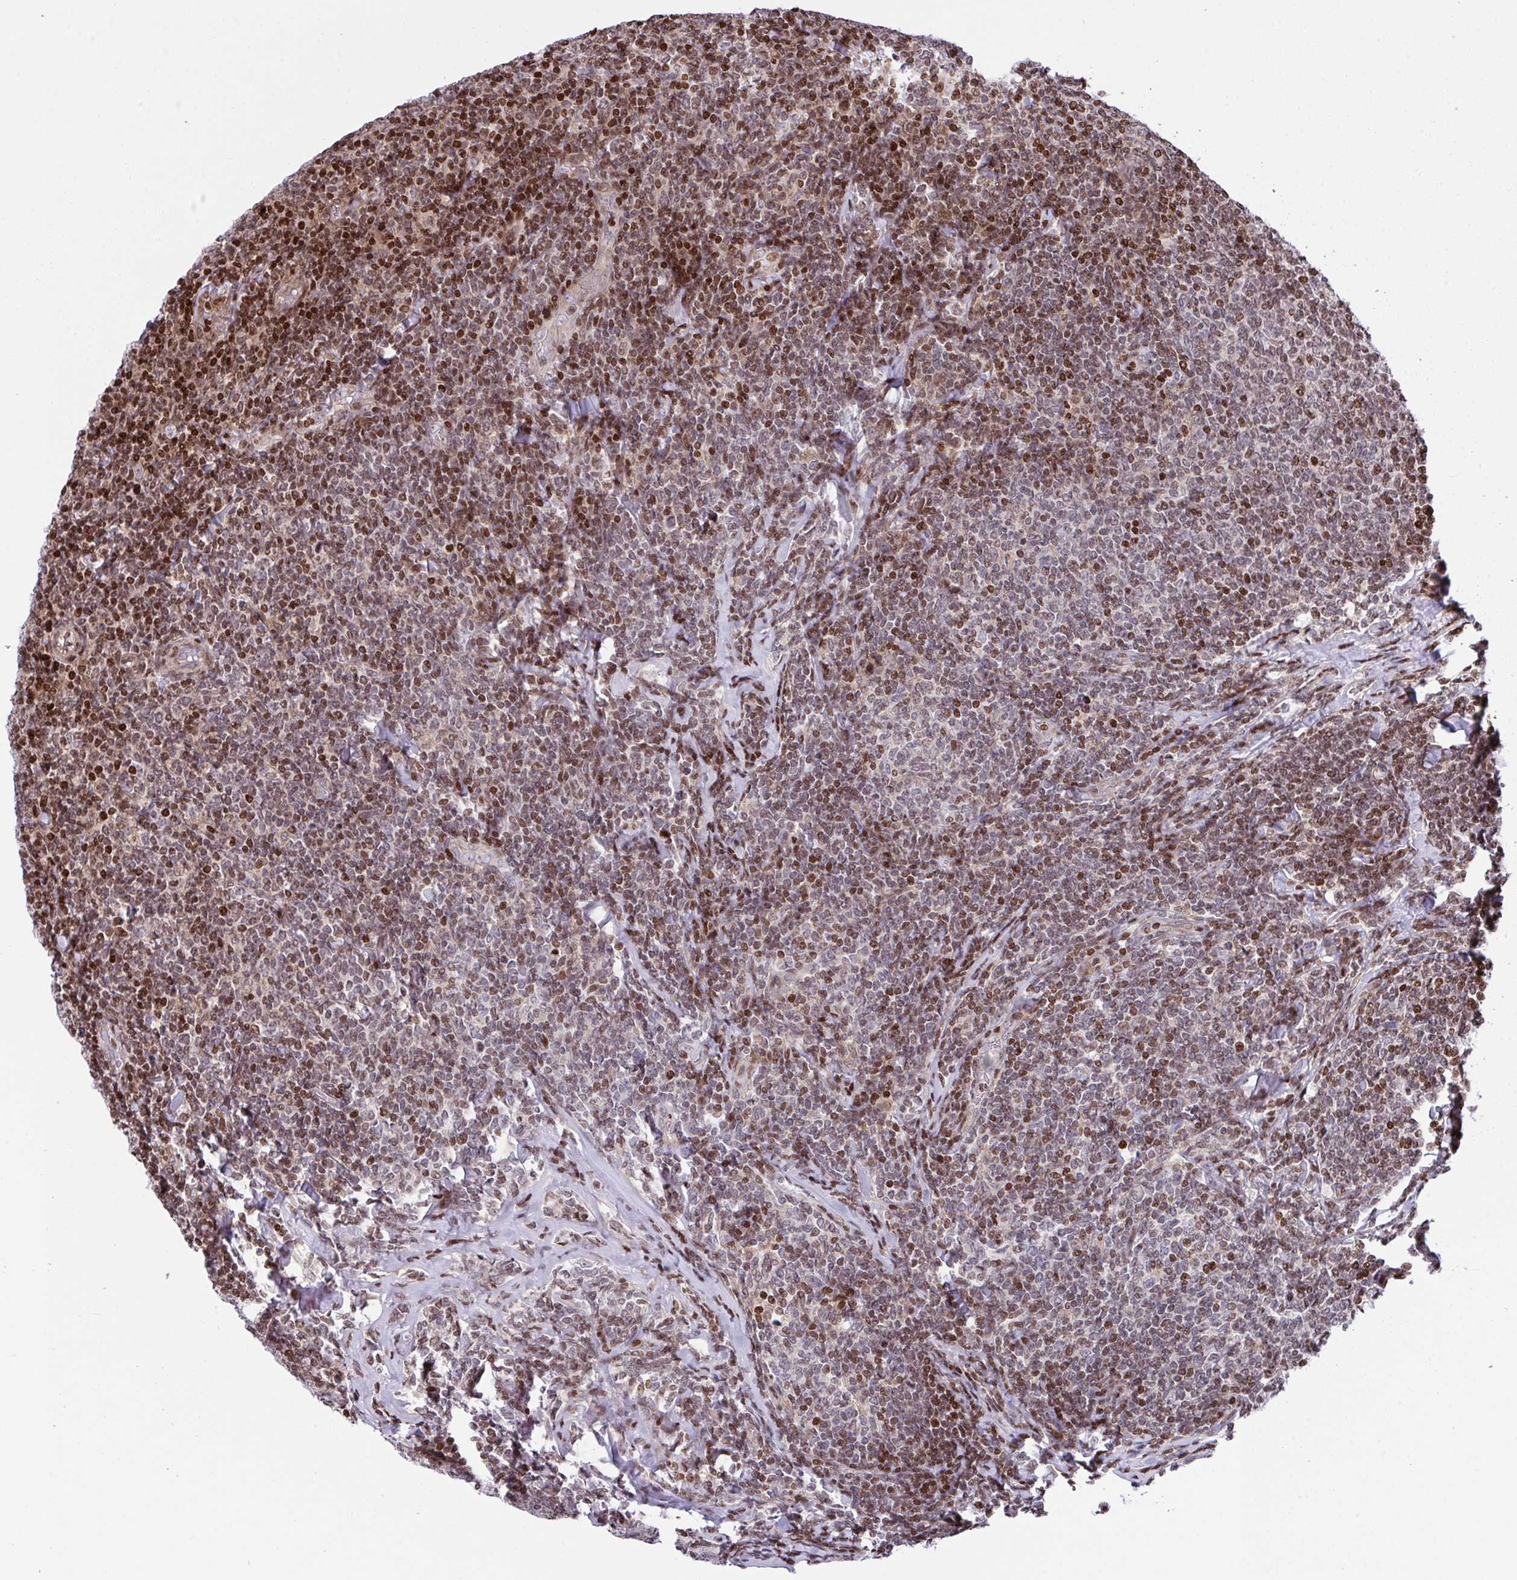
{"staining": {"intensity": "moderate", "quantity": ">75%", "location": "nuclear"}, "tissue": "lymphoma", "cell_type": "Tumor cells", "image_type": "cancer", "snomed": [{"axis": "morphology", "description": "Malignant lymphoma, non-Hodgkin's type, Low grade"}, {"axis": "topography", "description": "Lymph node"}], "caption": "Protein positivity by IHC exhibits moderate nuclear staining in approximately >75% of tumor cells in low-grade malignant lymphoma, non-Hodgkin's type. Ihc stains the protein in brown and the nuclei are stained blue.", "gene": "RAPGEF5", "patient": {"sex": "male", "age": 52}}